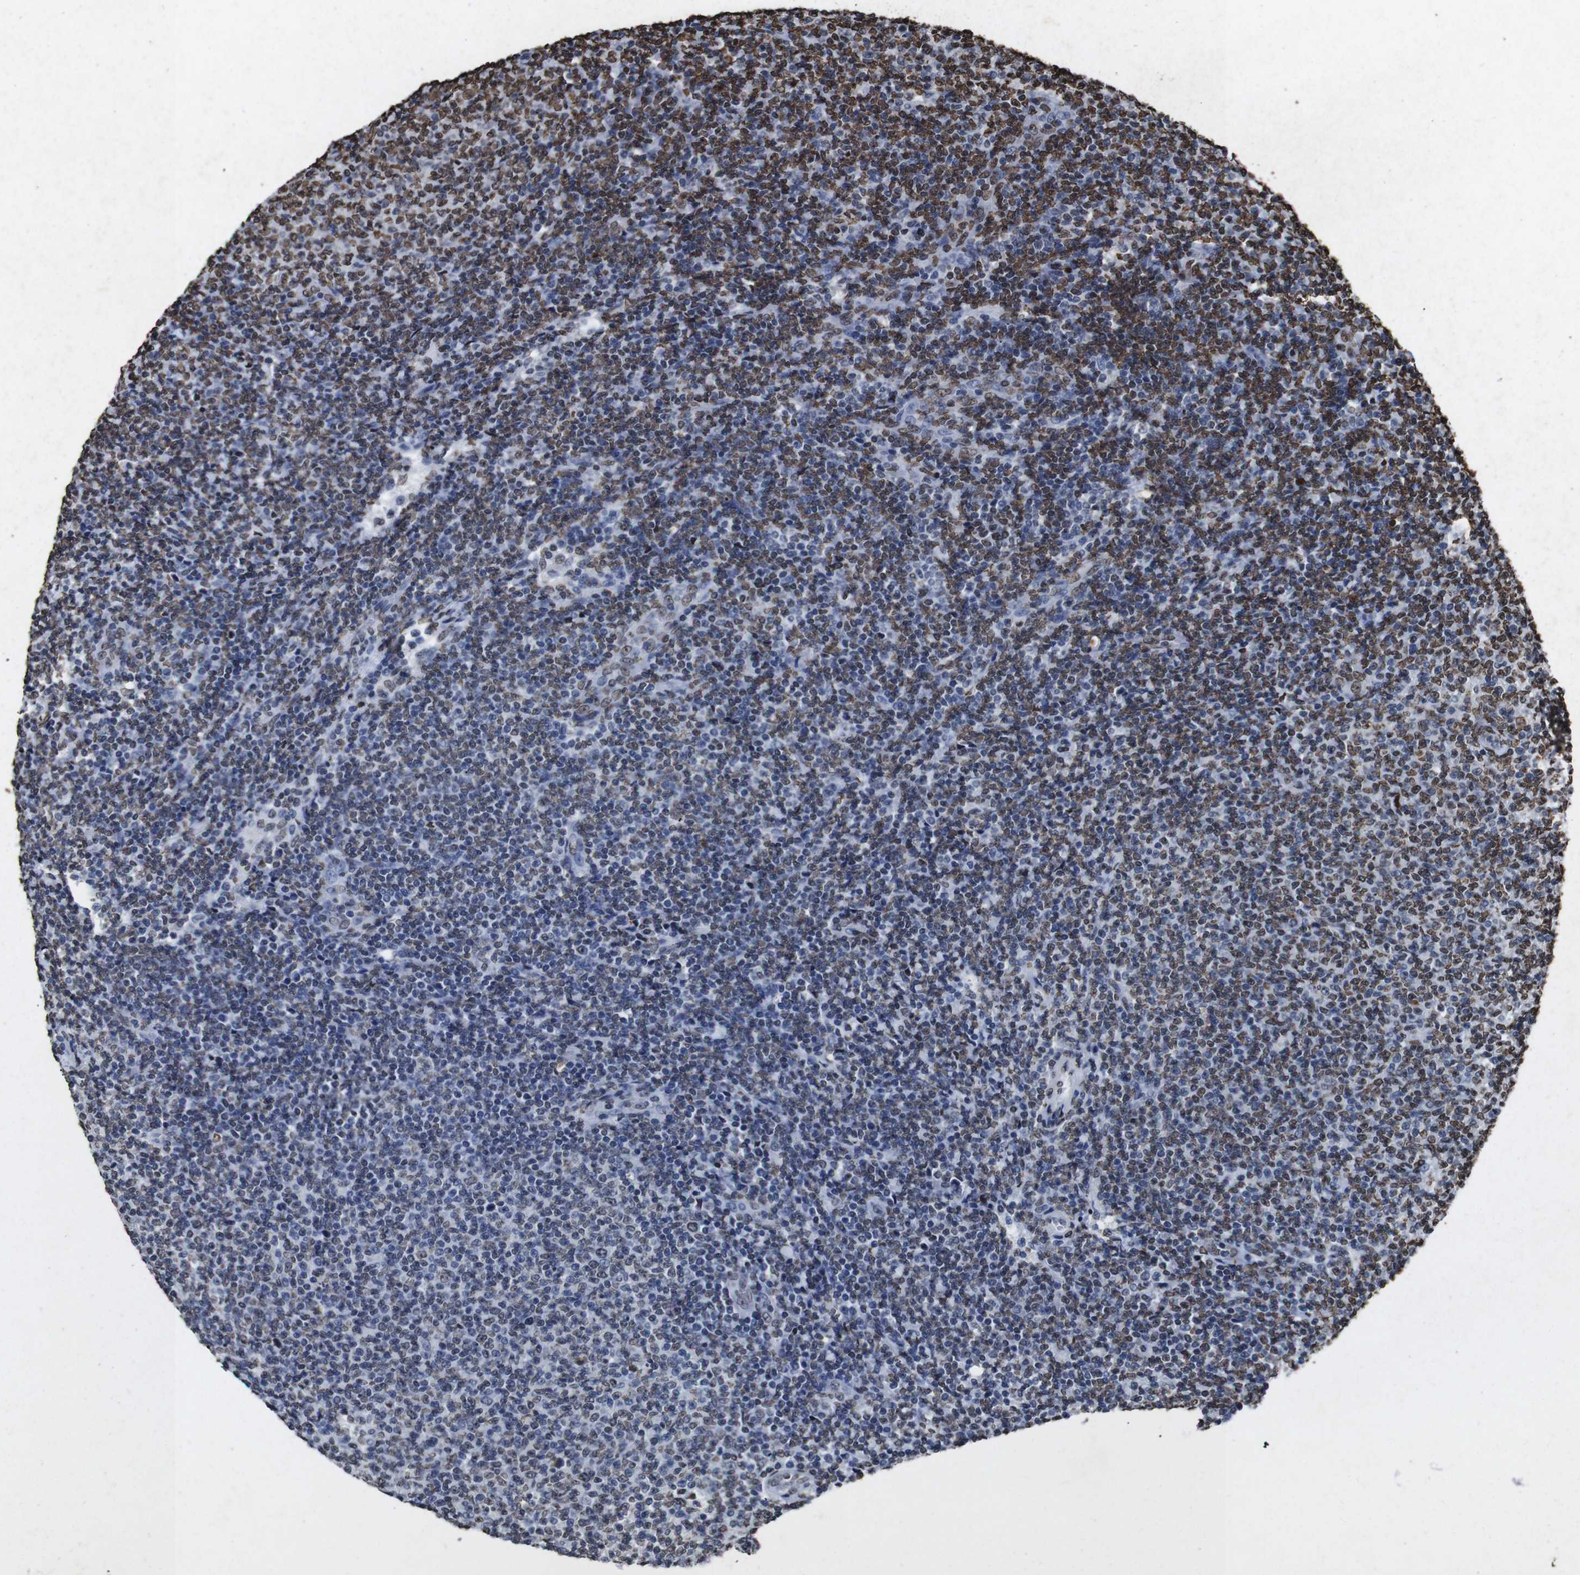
{"staining": {"intensity": "moderate", "quantity": "25%-75%", "location": "nuclear"}, "tissue": "lymphoma", "cell_type": "Tumor cells", "image_type": "cancer", "snomed": [{"axis": "morphology", "description": "Malignant lymphoma, non-Hodgkin's type, Low grade"}, {"axis": "topography", "description": "Lymph node"}], "caption": "Immunohistochemistry histopathology image of human malignant lymphoma, non-Hodgkin's type (low-grade) stained for a protein (brown), which reveals medium levels of moderate nuclear staining in about 25%-75% of tumor cells.", "gene": "MDM2", "patient": {"sex": "male", "age": 66}}